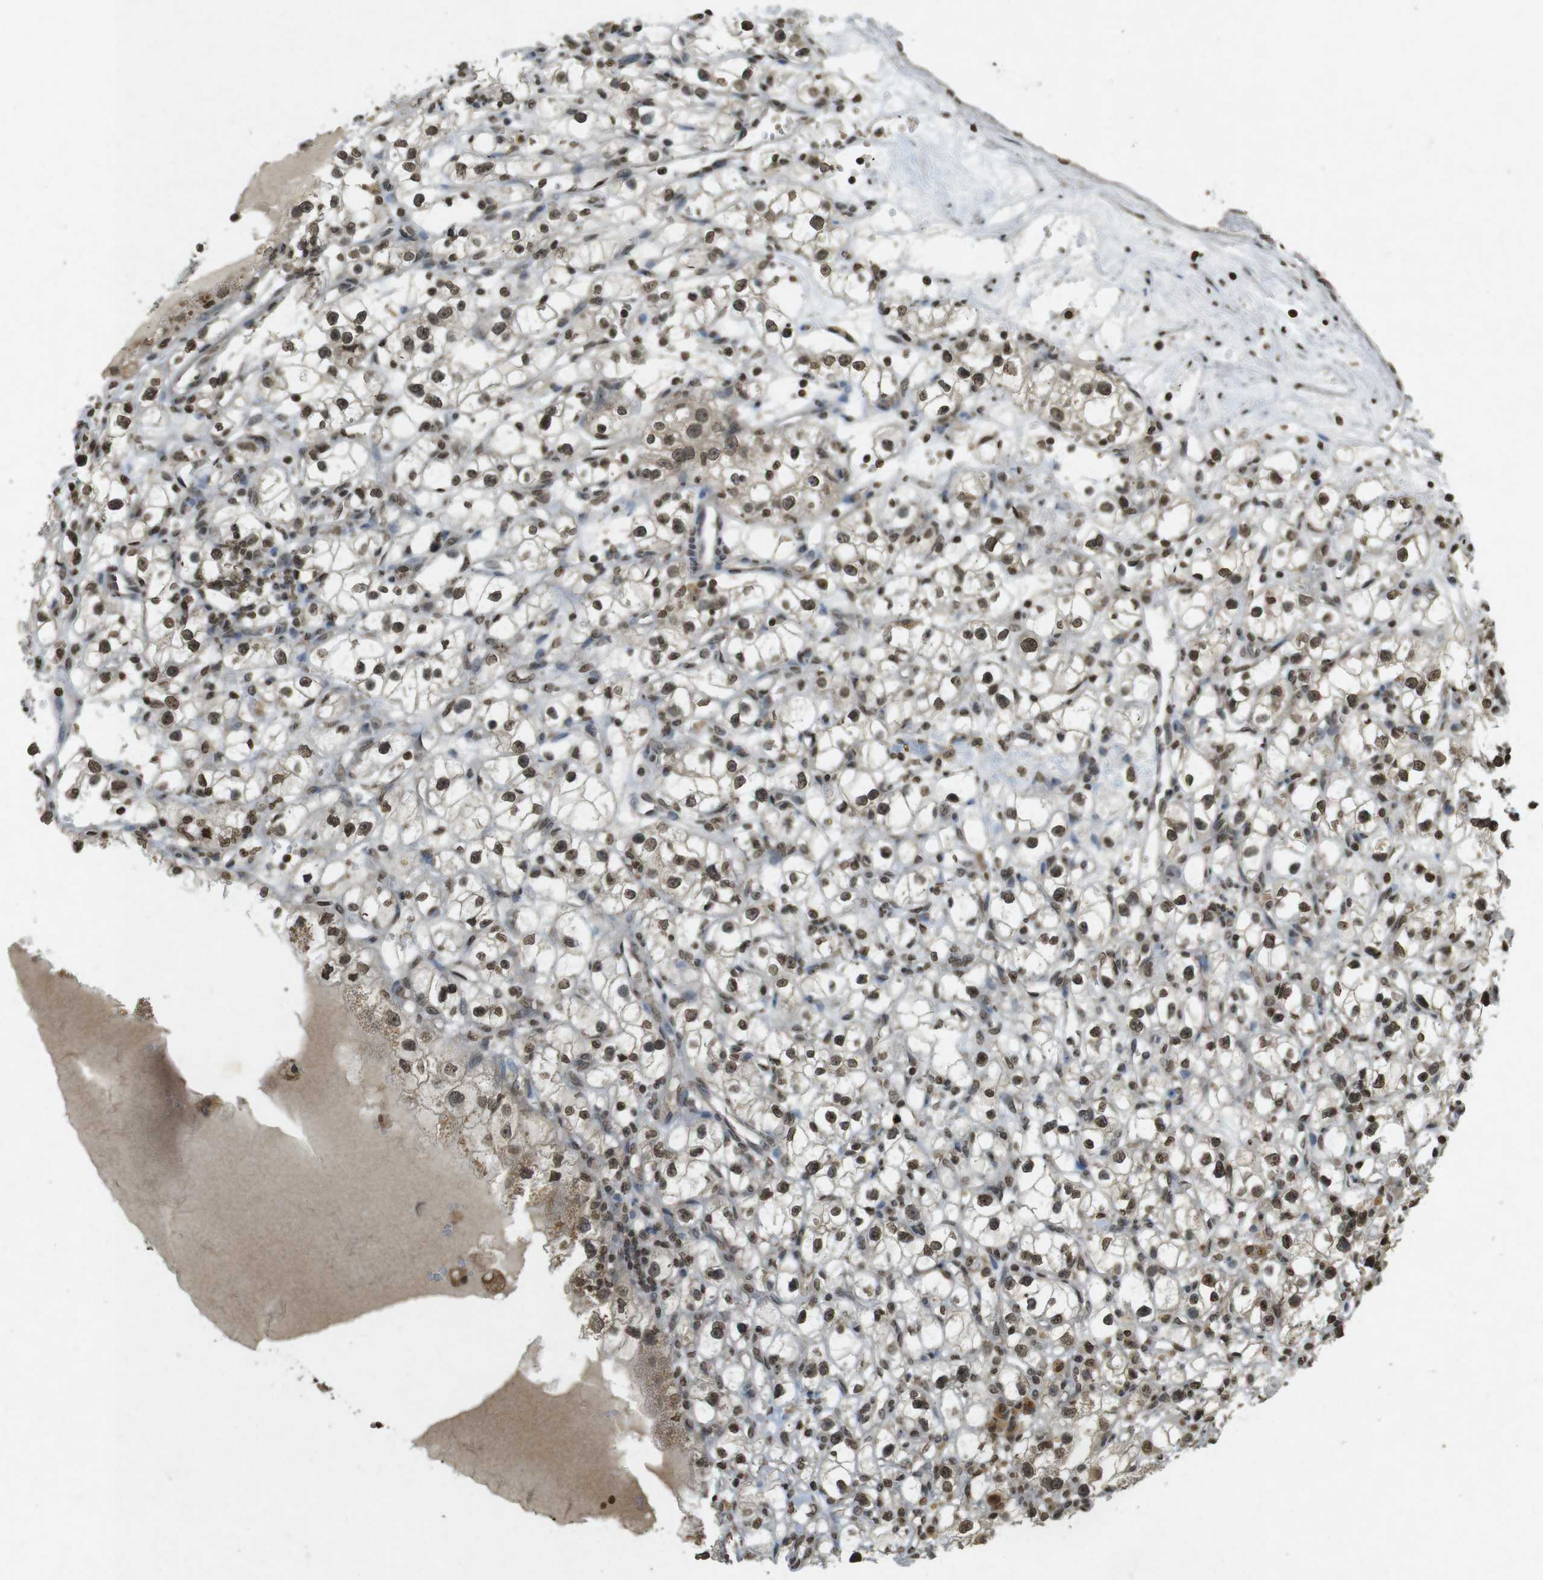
{"staining": {"intensity": "moderate", "quantity": ">75%", "location": "nuclear"}, "tissue": "renal cancer", "cell_type": "Tumor cells", "image_type": "cancer", "snomed": [{"axis": "morphology", "description": "Adenocarcinoma, NOS"}, {"axis": "topography", "description": "Kidney"}], "caption": "Immunohistochemistry (IHC) of human renal cancer (adenocarcinoma) shows medium levels of moderate nuclear staining in approximately >75% of tumor cells.", "gene": "ORC4", "patient": {"sex": "male", "age": 56}}